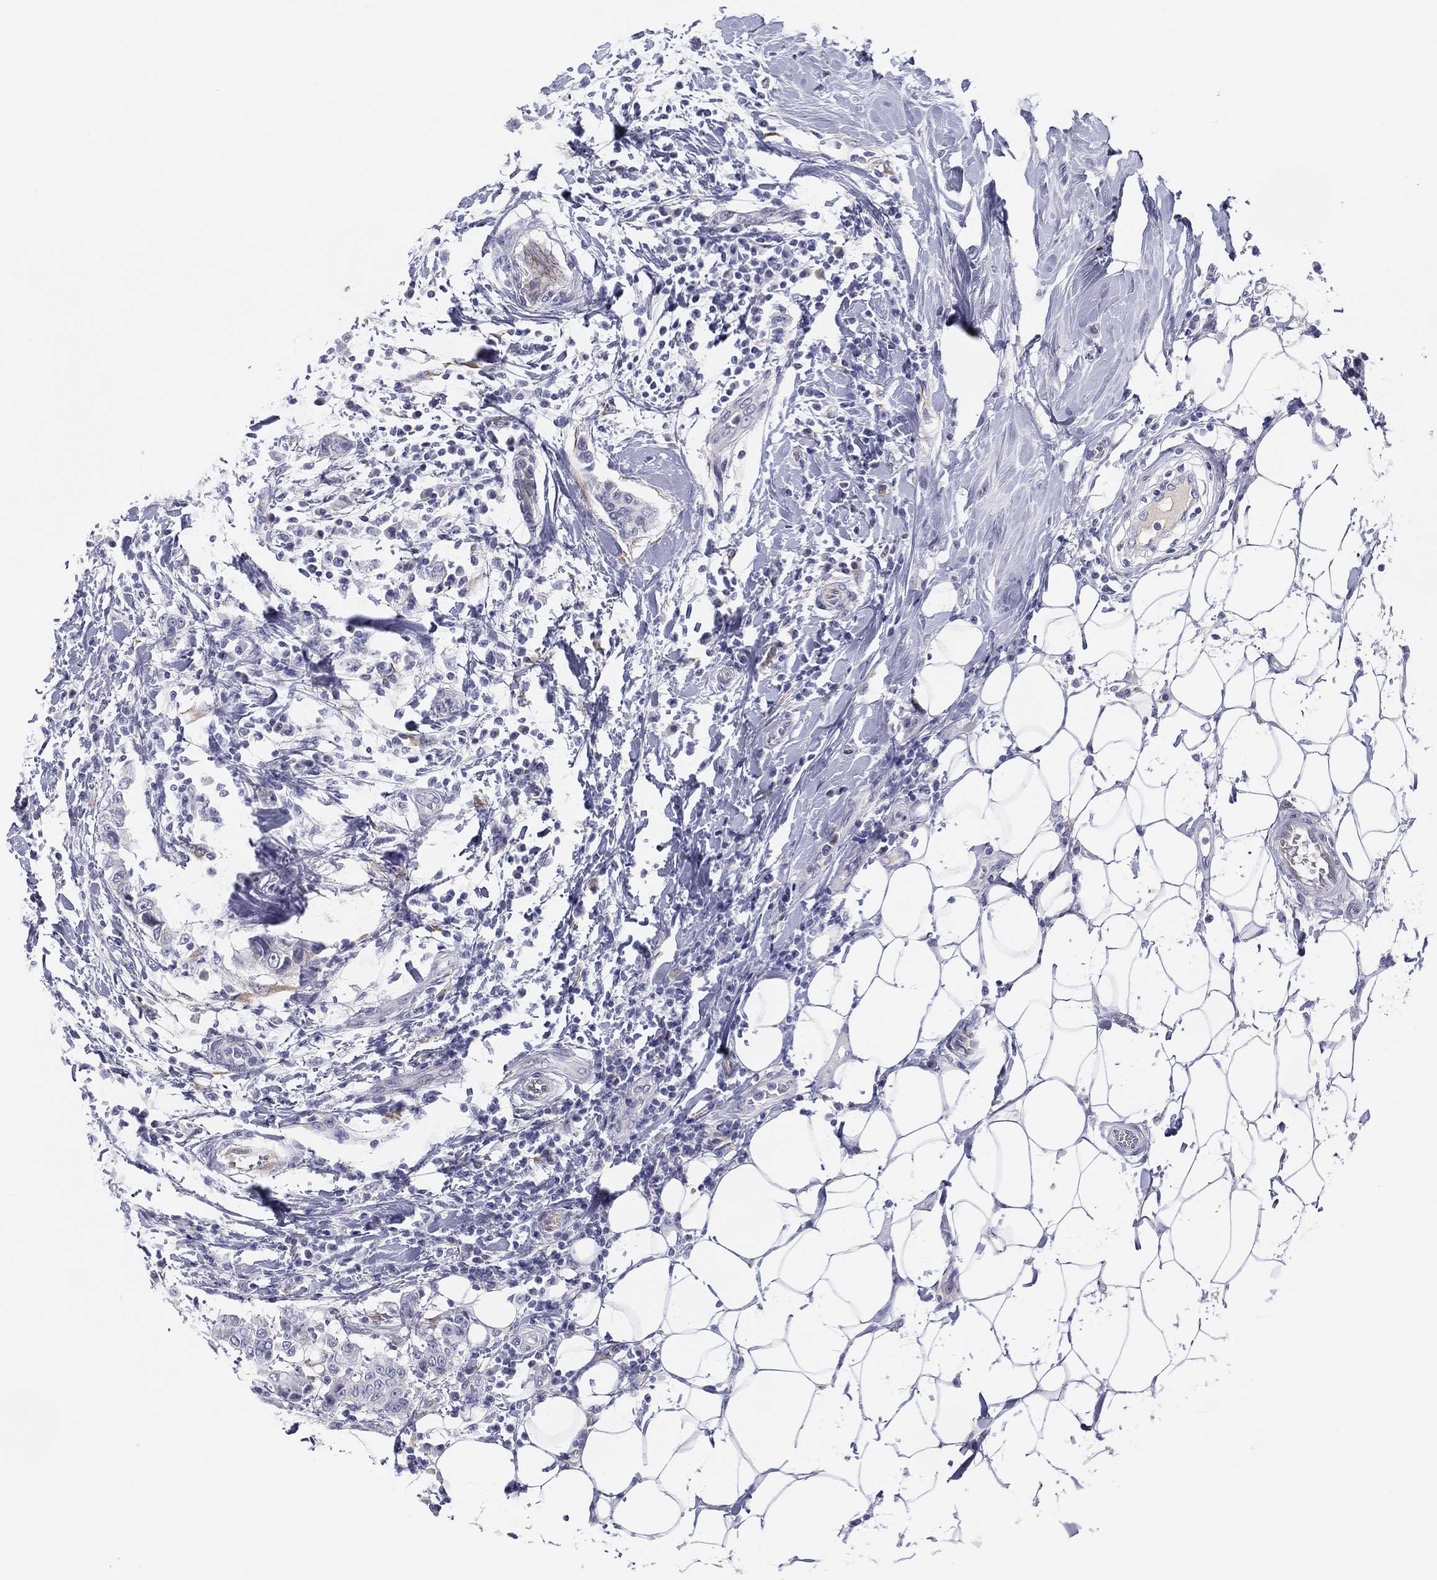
{"staining": {"intensity": "negative", "quantity": "none", "location": "none"}, "tissue": "breast cancer", "cell_type": "Tumor cells", "image_type": "cancer", "snomed": [{"axis": "morphology", "description": "Duct carcinoma"}, {"axis": "topography", "description": "Breast"}], "caption": "Immunohistochemistry micrograph of breast cancer (infiltrating ductal carcinoma) stained for a protein (brown), which demonstrates no staining in tumor cells. Nuclei are stained in blue.", "gene": "MLF1", "patient": {"sex": "female", "age": 27}}